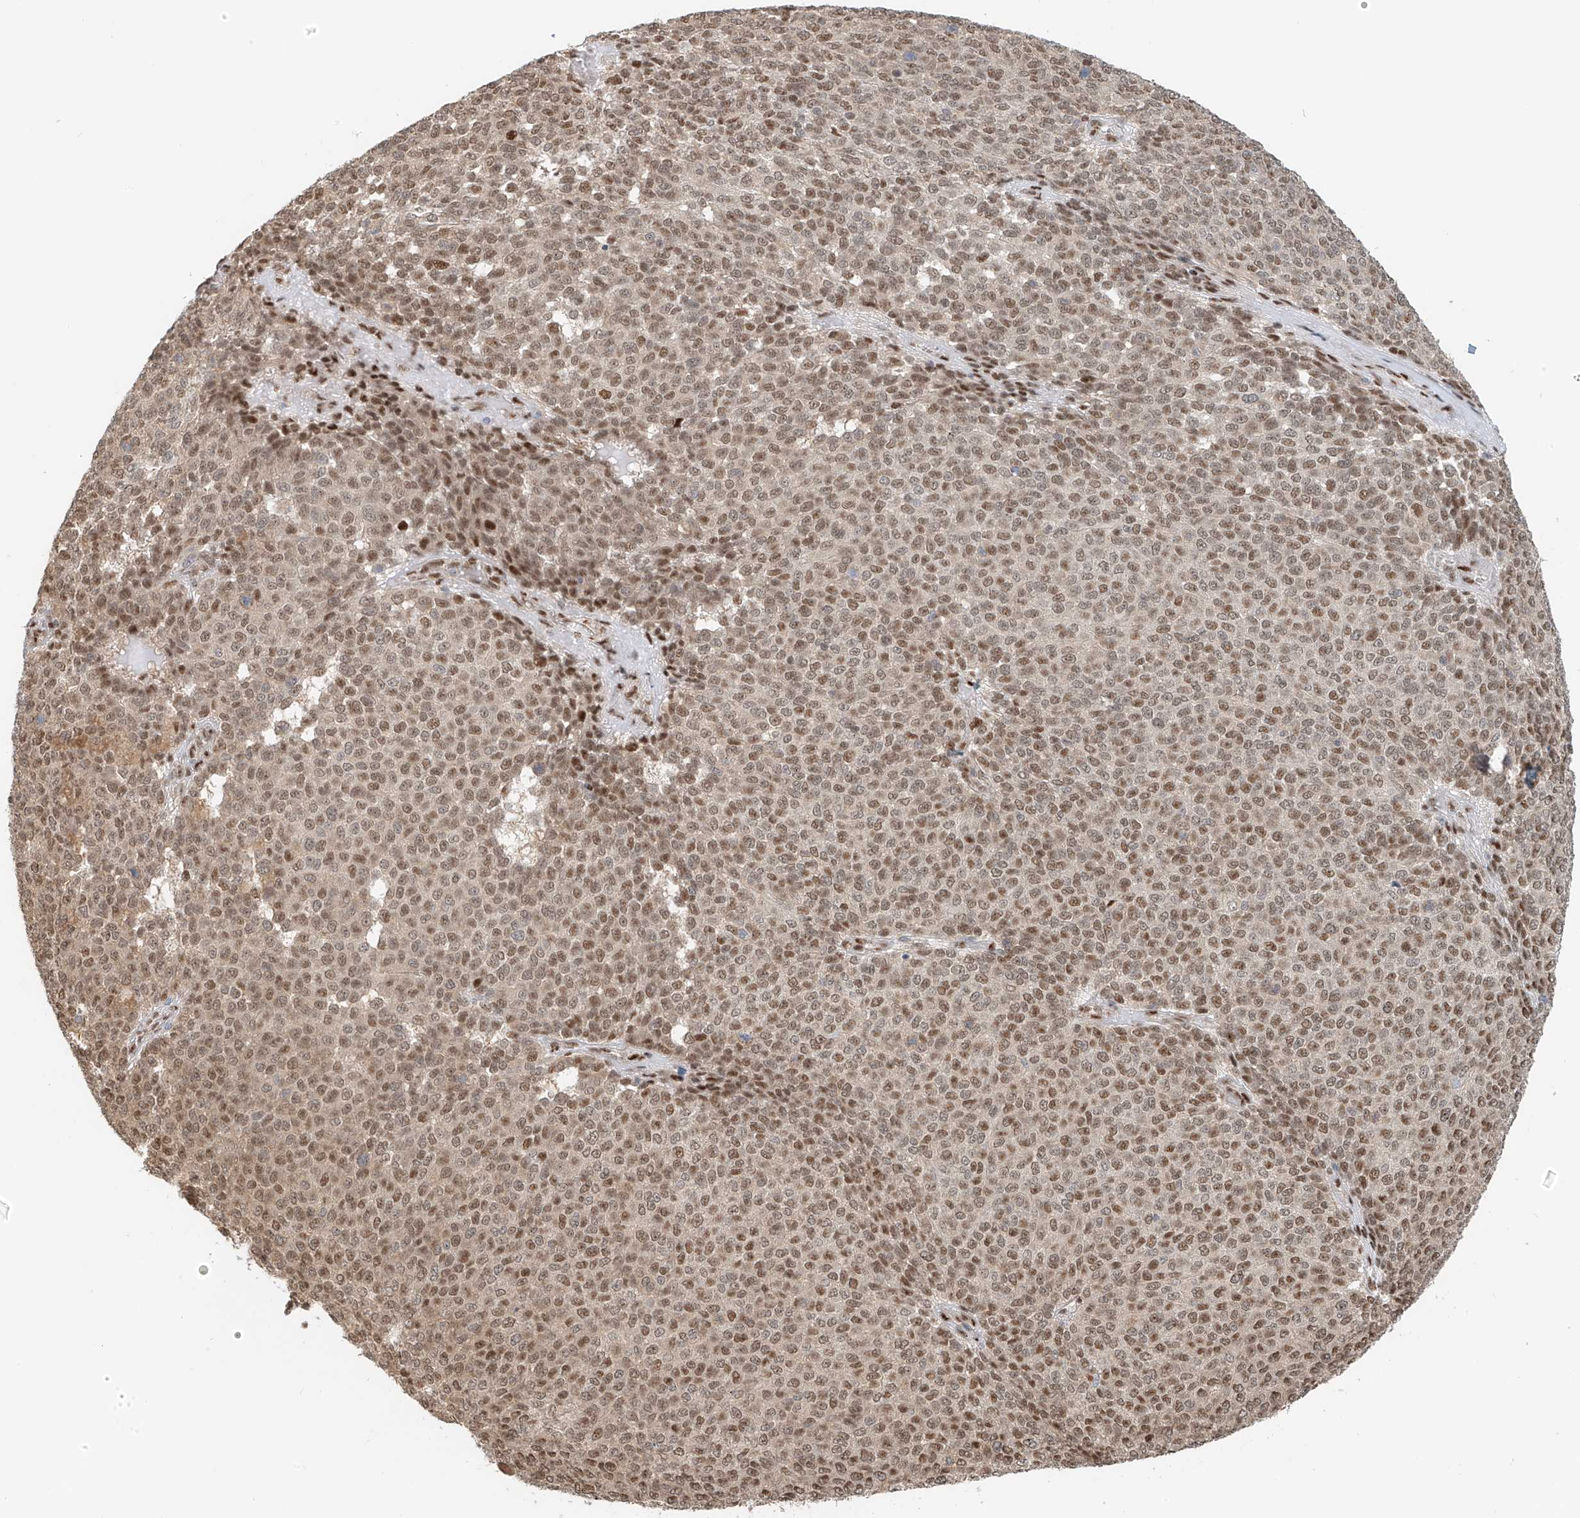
{"staining": {"intensity": "moderate", "quantity": ">75%", "location": "nuclear"}, "tissue": "melanoma", "cell_type": "Tumor cells", "image_type": "cancer", "snomed": [{"axis": "morphology", "description": "Malignant melanoma, NOS"}, {"axis": "topography", "description": "Skin"}], "caption": "Immunohistochemical staining of human melanoma shows medium levels of moderate nuclear protein staining in about >75% of tumor cells.", "gene": "ZNF514", "patient": {"sex": "male", "age": 49}}